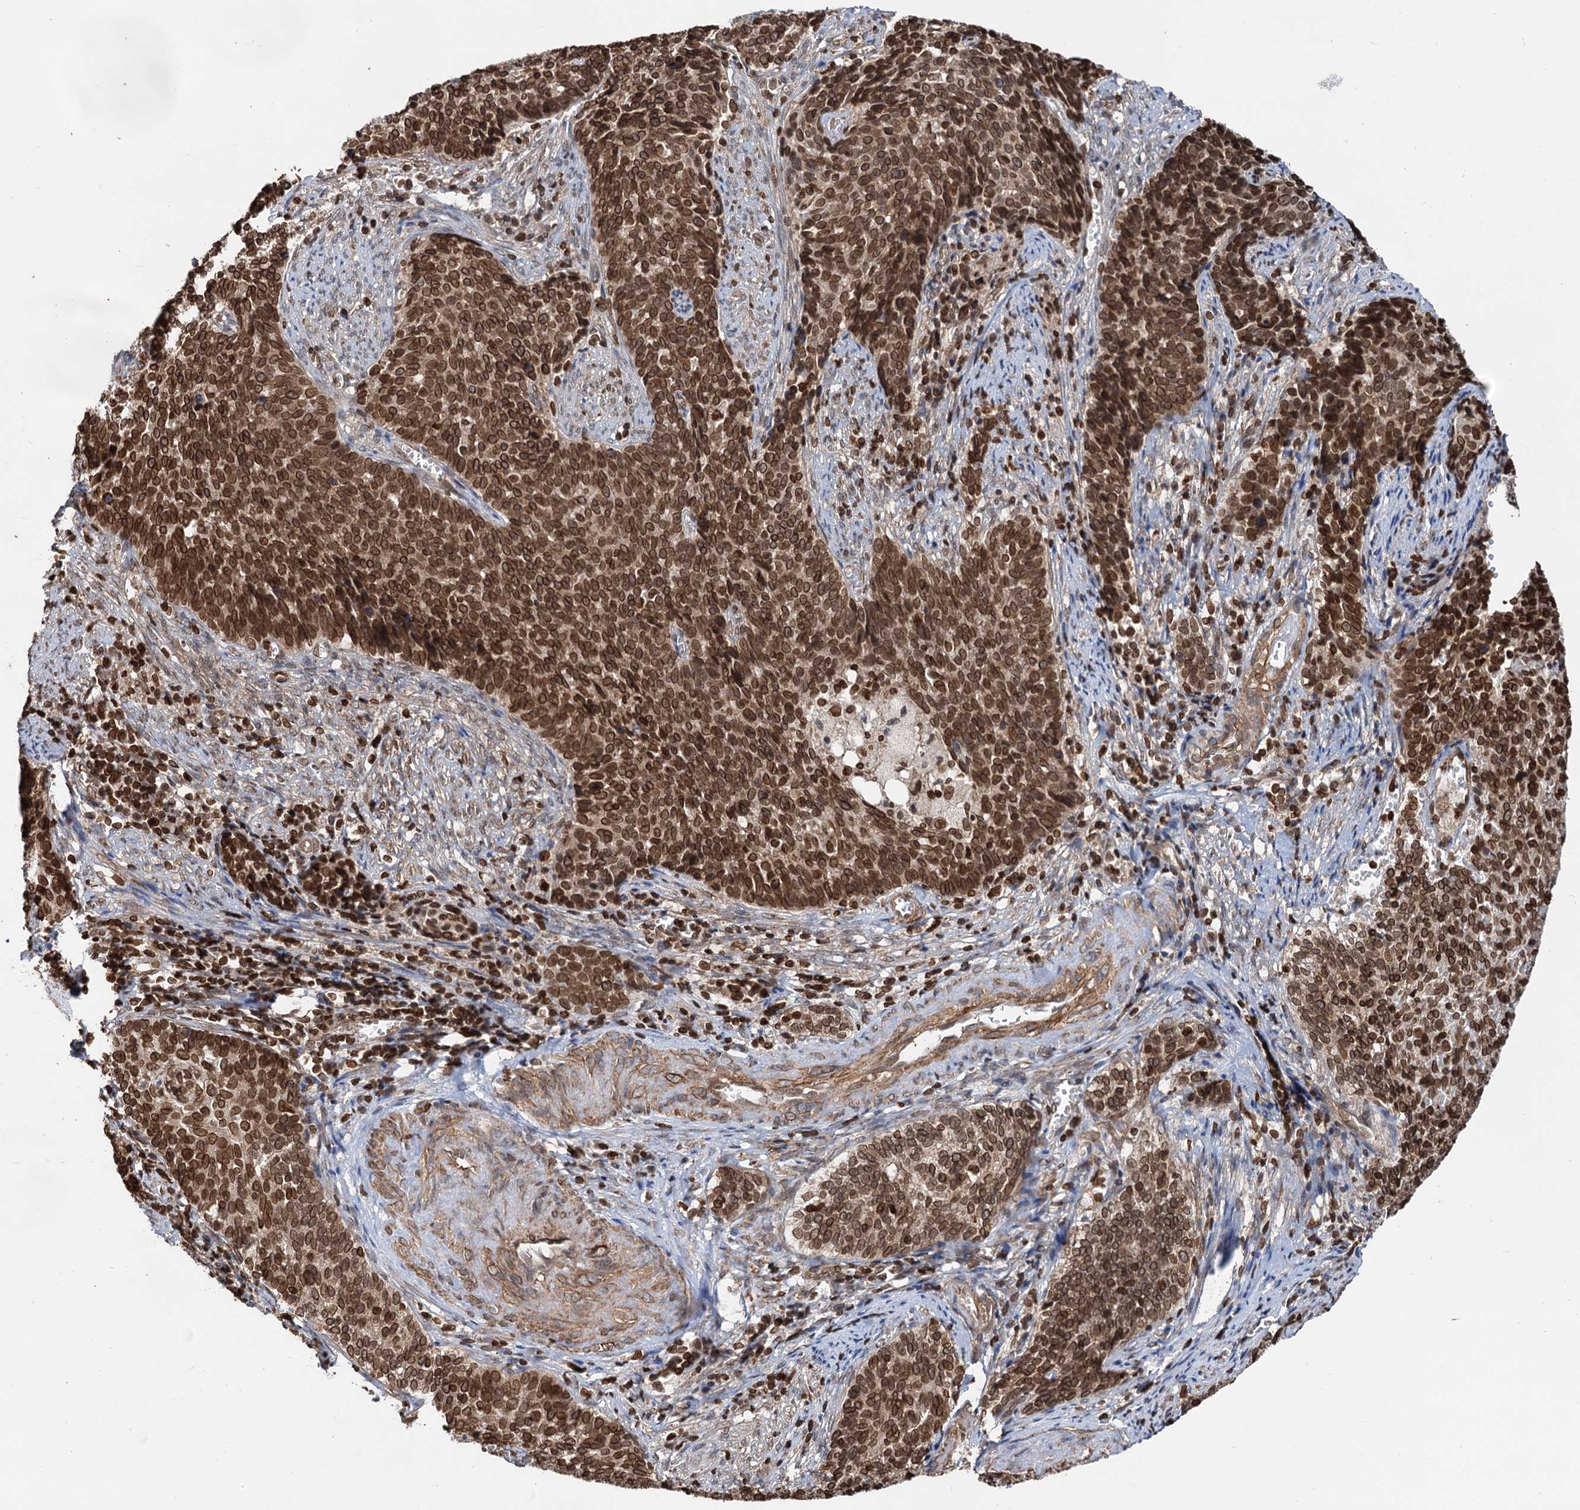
{"staining": {"intensity": "strong", "quantity": ">75%", "location": "nuclear"}, "tissue": "cervical cancer", "cell_type": "Tumor cells", "image_type": "cancer", "snomed": [{"axis": "morphology", "description": "Squamous cell carcinoma, NOS"}, {"axis": "topography", "description": "Cervix"}], "caption": "Tumor cells show high levels of strong nuclear staining in approximately >75% of cells in human cervical cancer (squamous cell carcinoma).", "gene": "ZC3H13", "patient": {"sex": "female", "age": 39}}